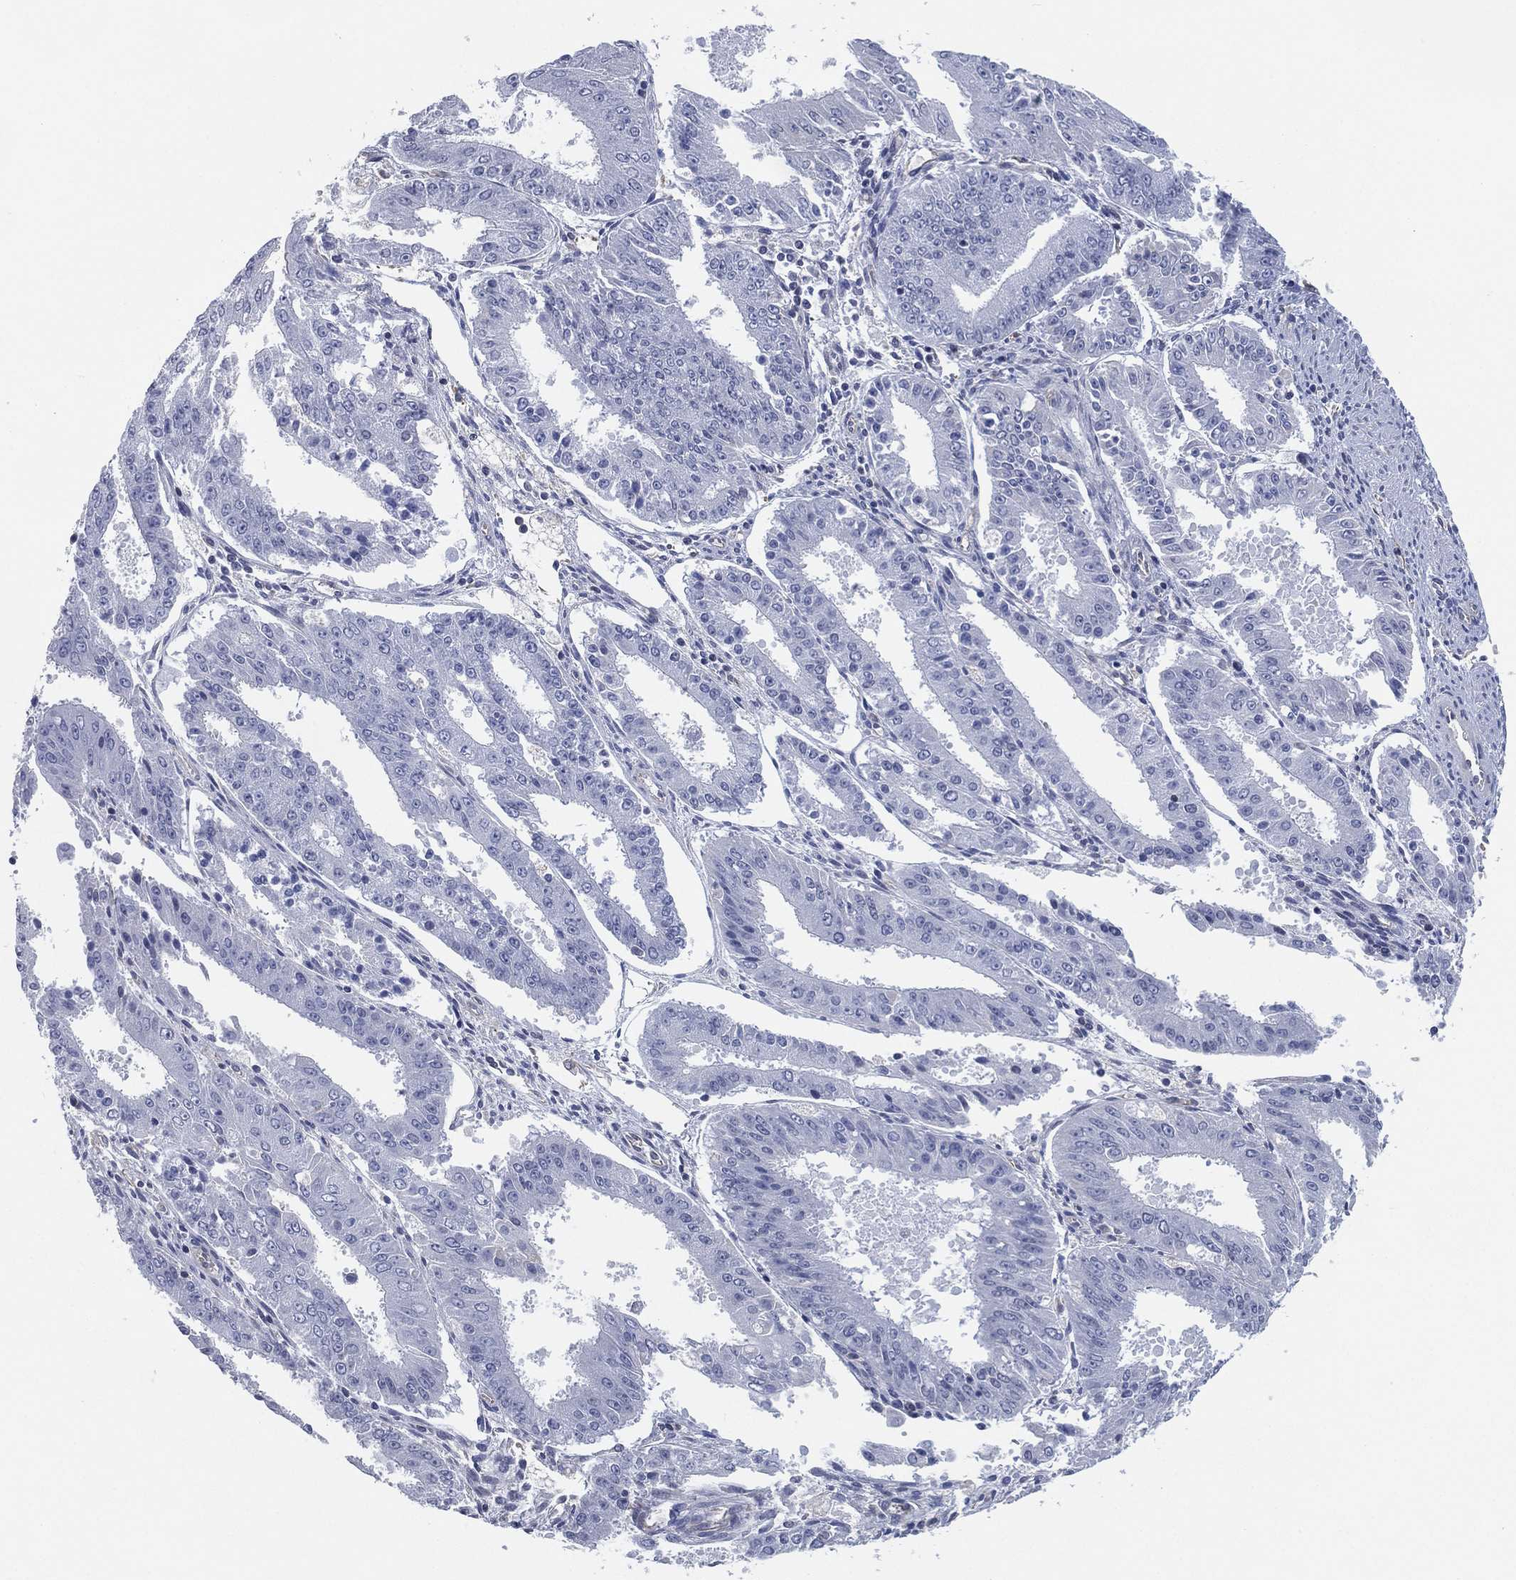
{"staining": {"intensity": "negative", "quantity": "none", "location": "none"}, "tissue": "ovarian cancer", "cell_type": "Tumor cells", "image_type": "cancer", "snomed": [{"axis": "morphology", "description": "Carcinoma, endometroid"}, {"axis": "topography", "description": "Ovary"}], "caption": "Photomicrograph shows no significant protein expression in tumor cells of endometroid carcinoma (ovarian). (DAB immunohistochemistry, high magnification).", "gene": "CFTR", "patient": {"sex": "female", "age": 42}}